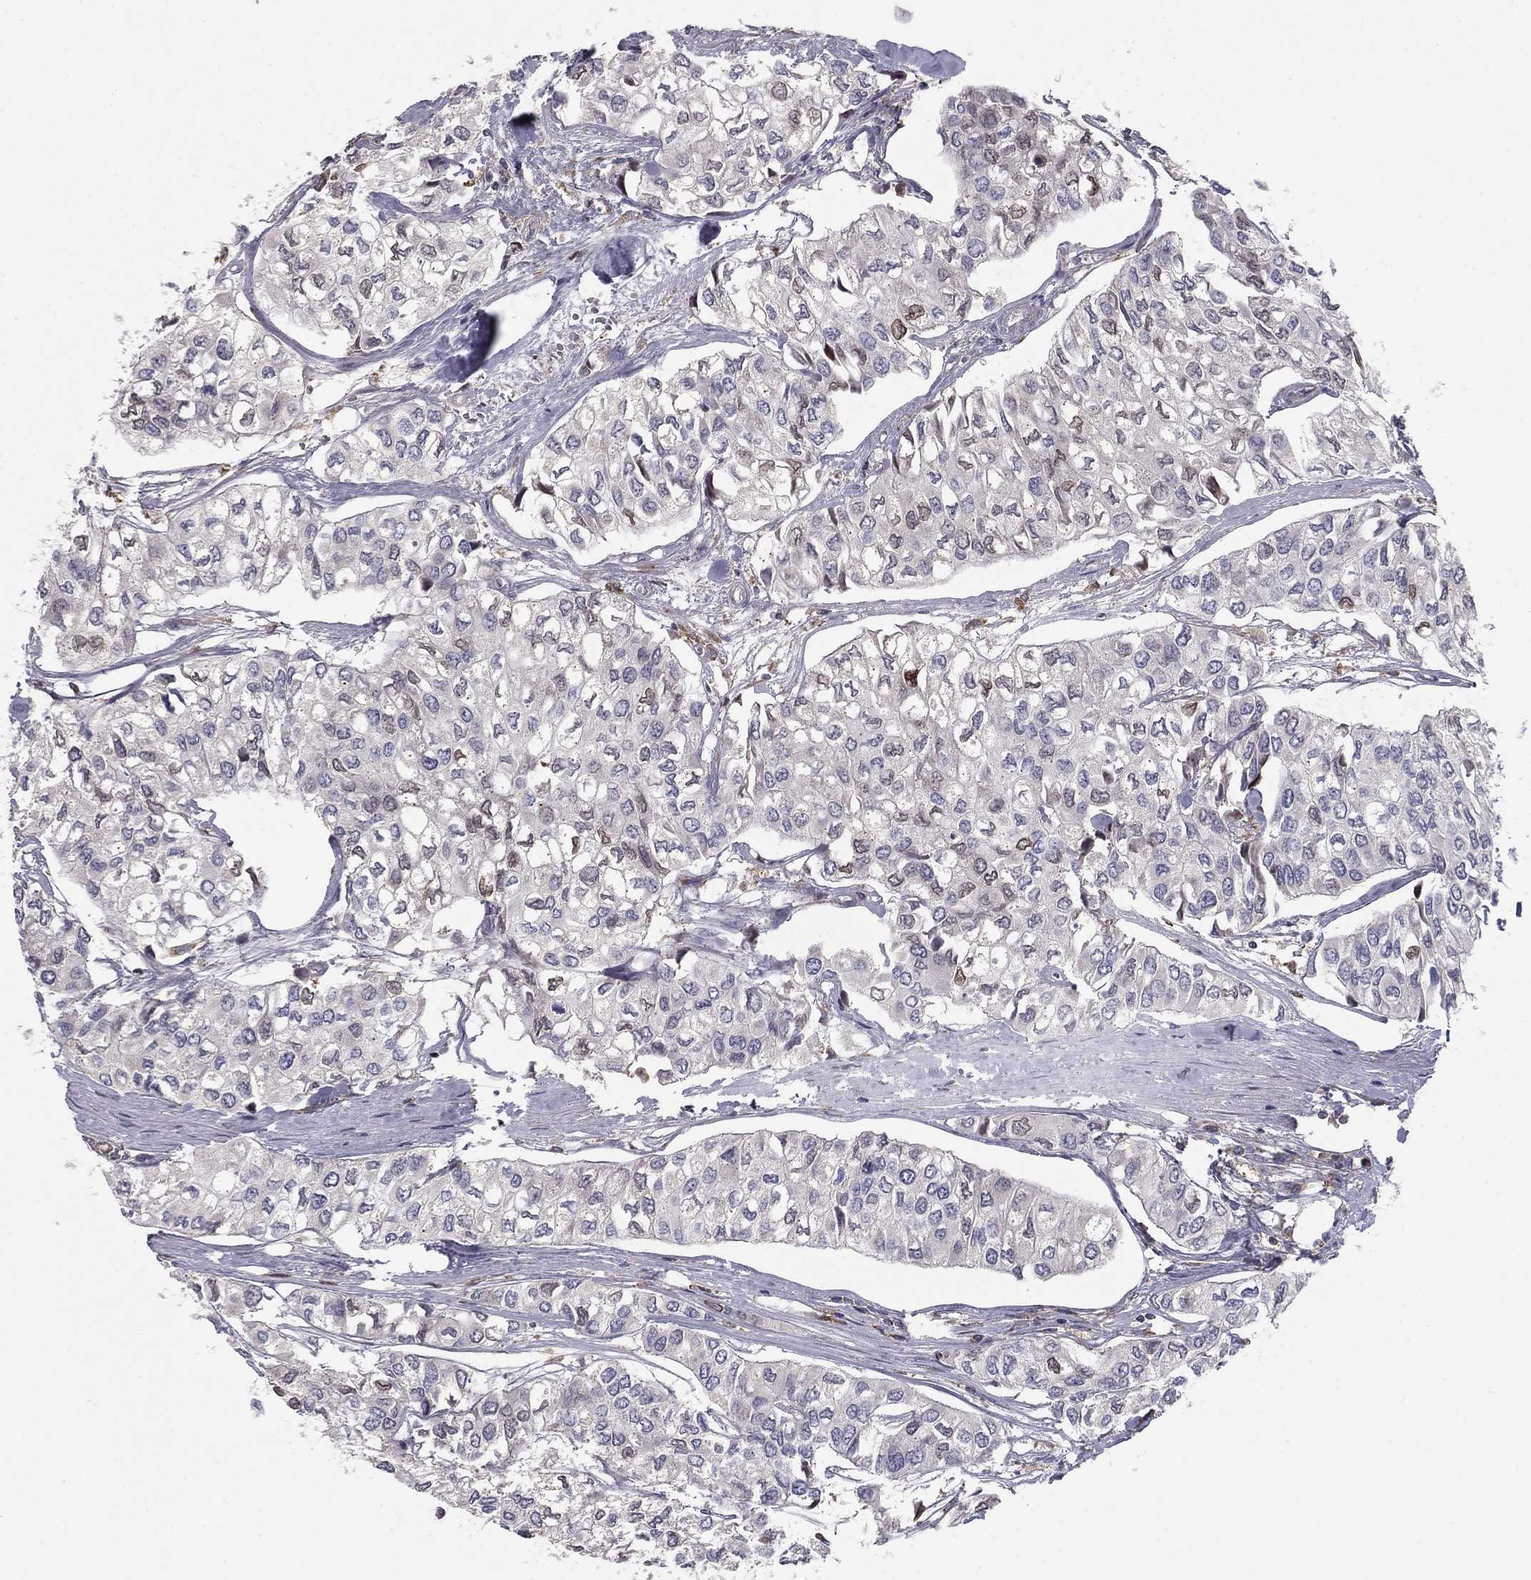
{"staining": {"intensity": "negative", "quantity": "none", "location": "none"}, "tissue": "urothelial cancer", "cell_type": "Tumor cells", "image_type": "cancer", "snomed": [{"axis": "morphology", "description": "Urothelial carcinoma, High grade"}, {"axis": "topography", "description": "Urinary bladder"}], "caption": "This image is of high-grade urothelial carcinoma stained with IHC to label a protein in brown with the nuclei are counter-stained blue. There is no positivity in tumor cells.", "gene": "PLCB2", "patient": {"sex": "male", "age": 73}}